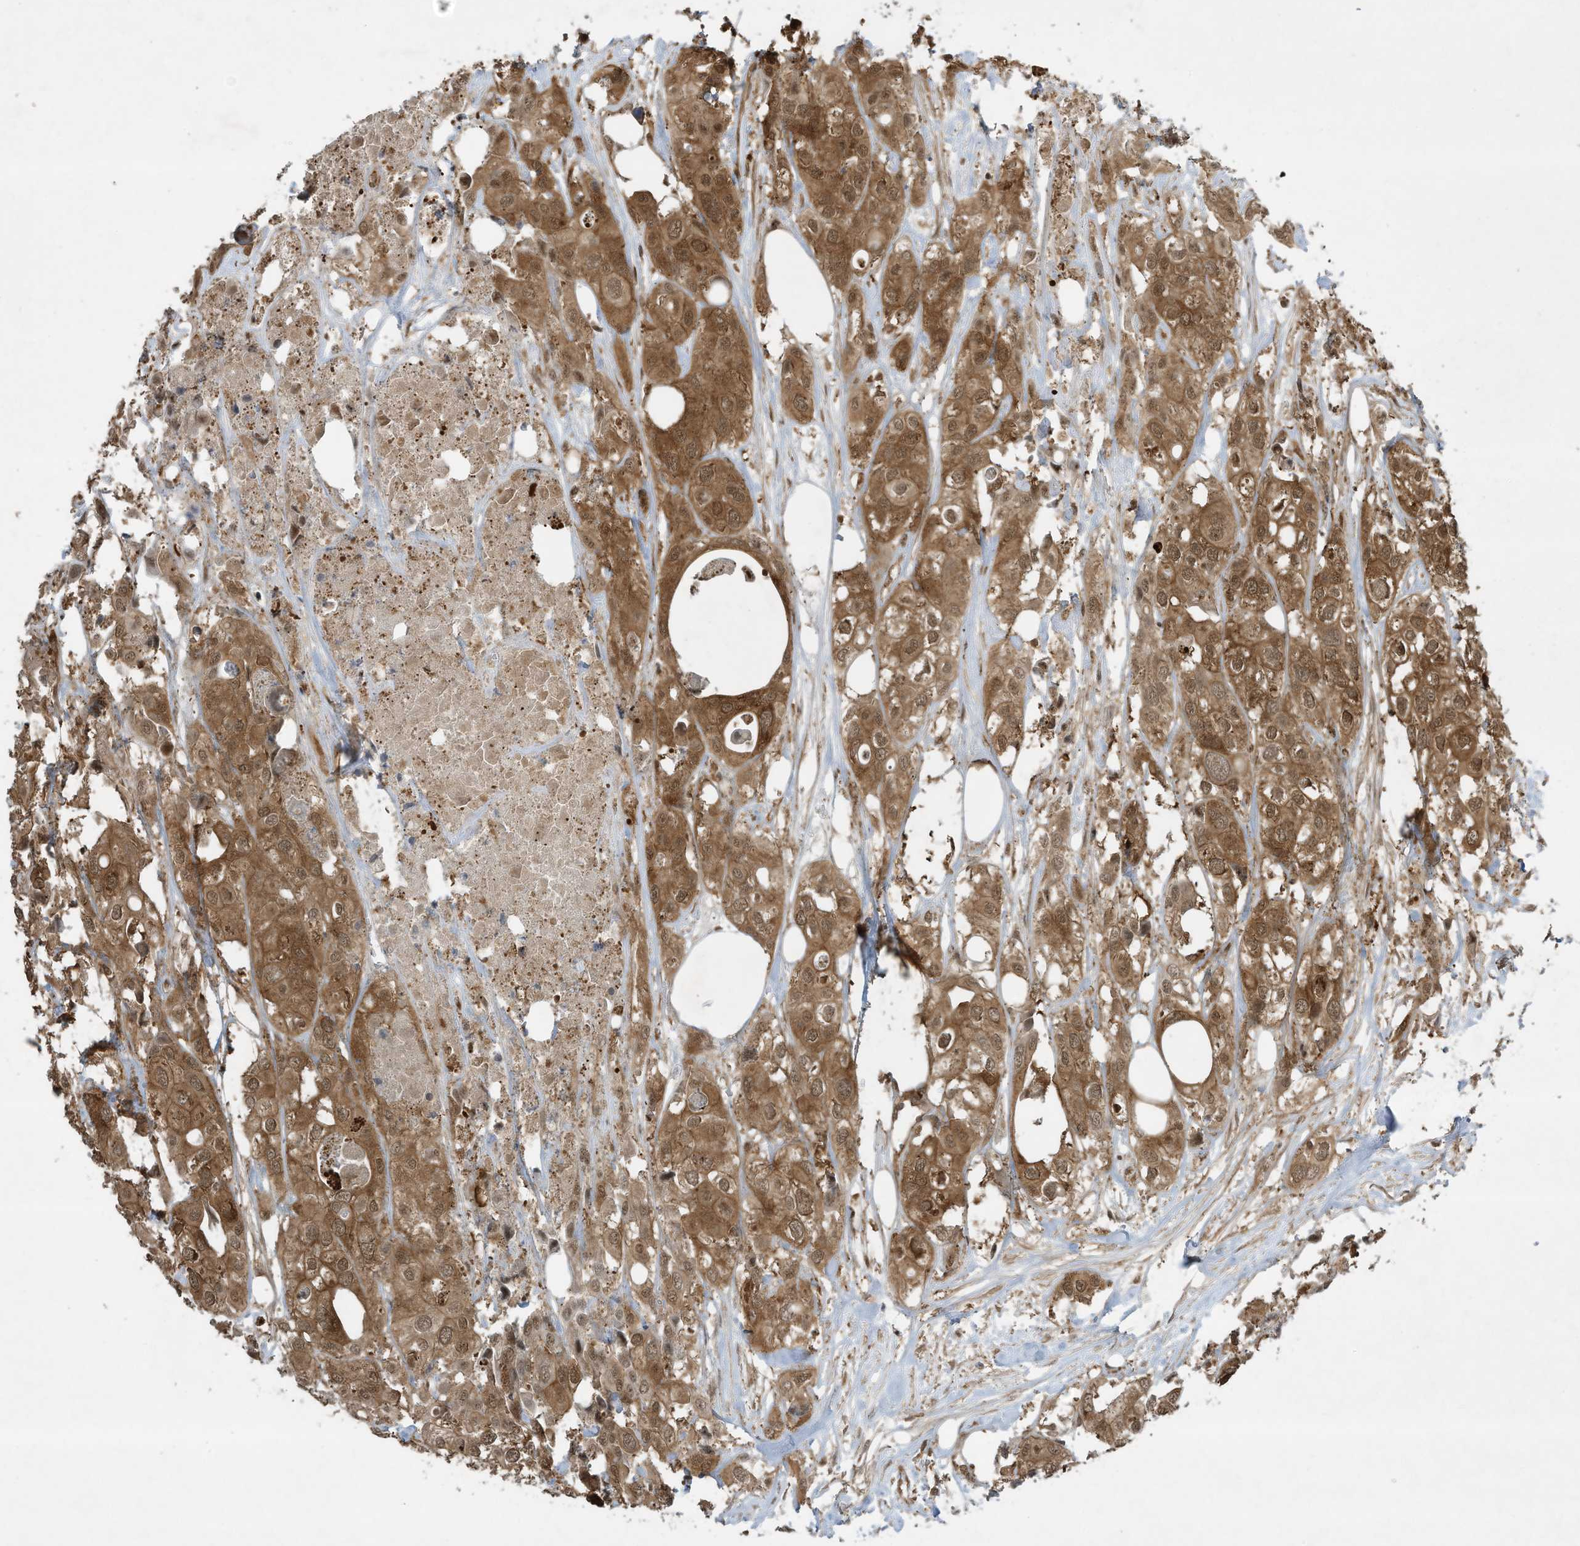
{"staining": {"intensity": "moderate", "quantity": ">75%", "location": "cytoplasmic/membranous,nuclear"}, "tissue": "urothelial cancer", "cell_type": "Tumor cells", "image_type": "cancer", "snomed": [{"axis": "morphology", "description": "Urothelial carcinoma, High grade"}, {"axis": "topography", "description": "Urinary bladder"}], "caption": "Brown immunohistochemical staining in human urothelial carcinoma (high-grade) shows moderate cytoplasmic/membranous and nuclear positivity in about >75% of tumor cells. (DAB (3,3'-diaminobenzidine) = brown stain, brightfield microscopy at high magnification).", "gene": "CERT1", "patient": {"sex": "male", "age": 64}}